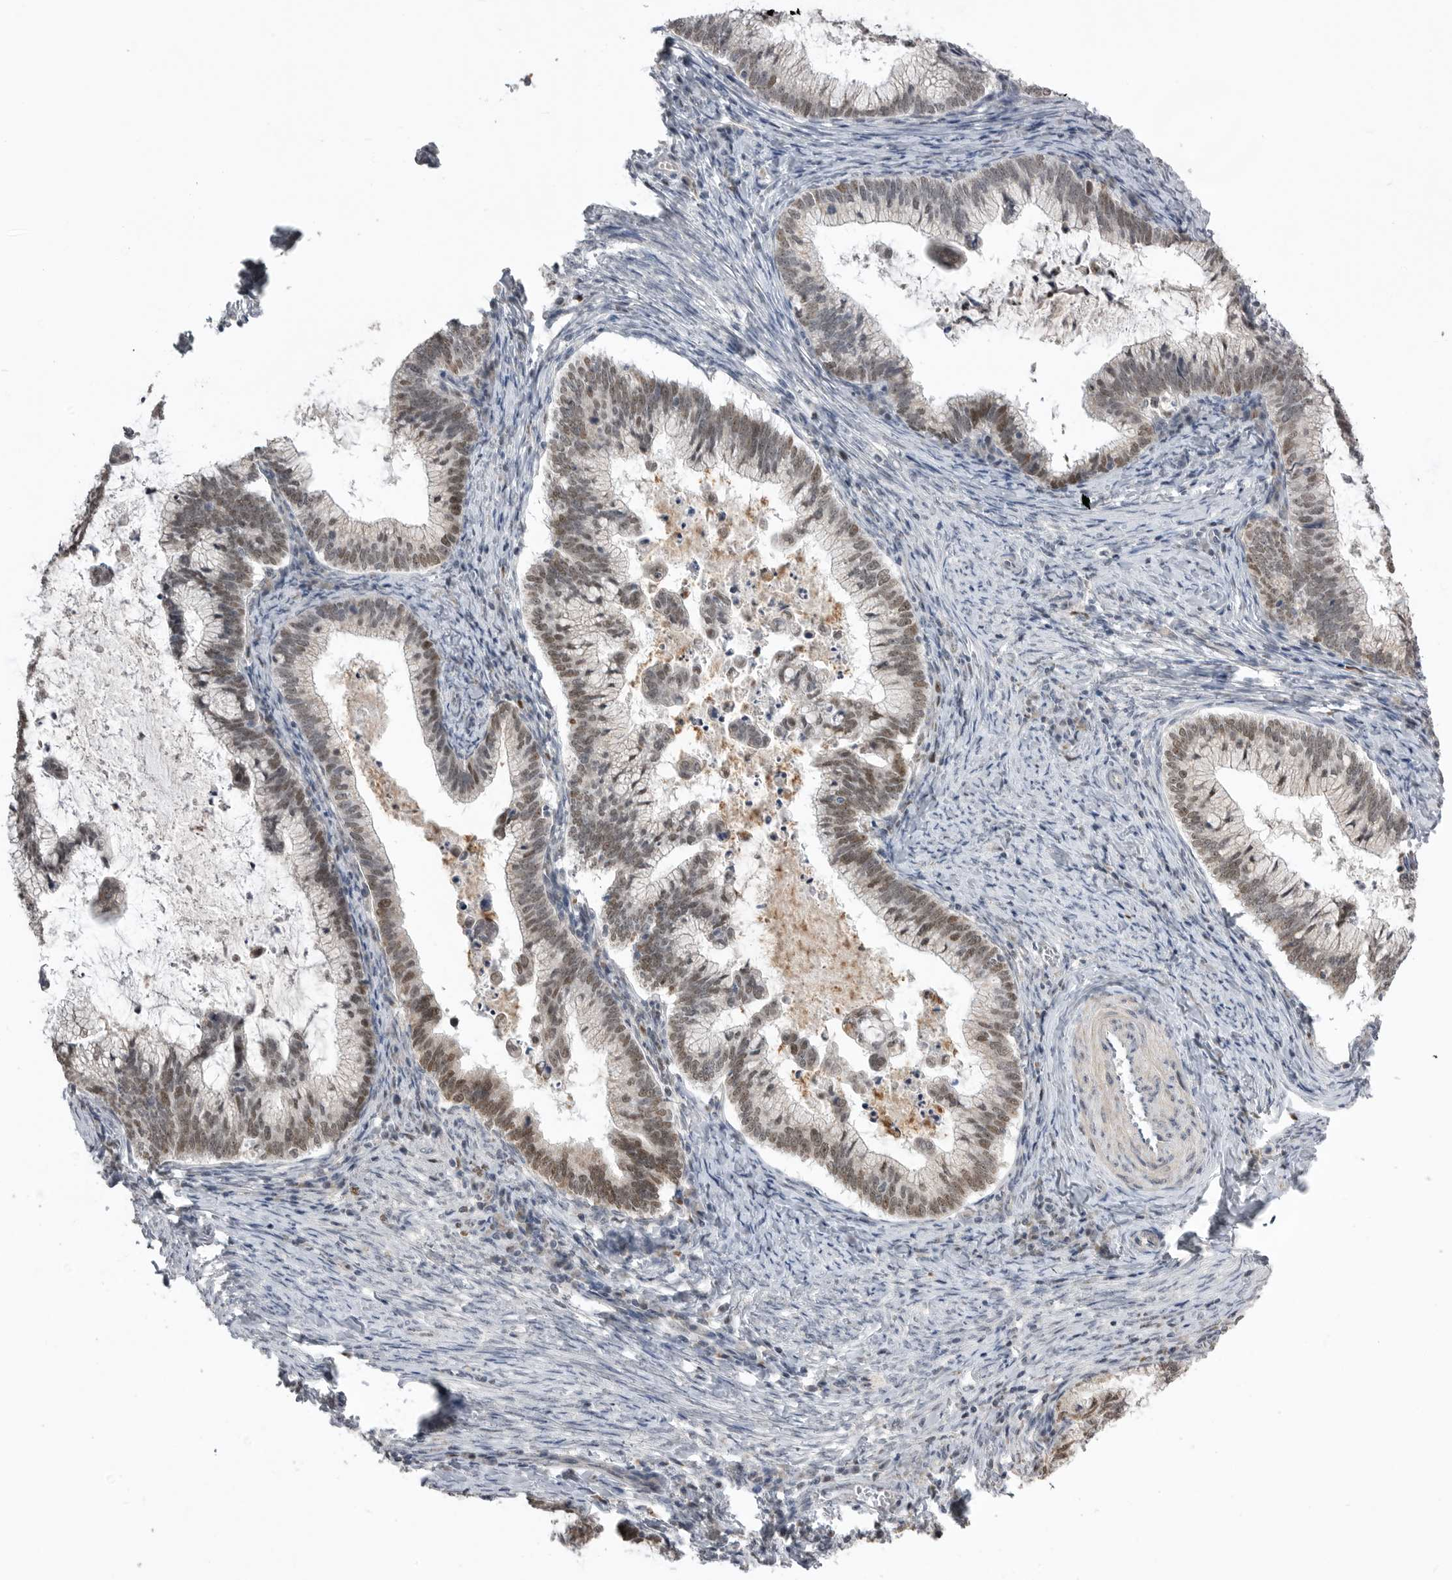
{"staining": {"intensity": "moderate", "quantity": ">75%", "location": "nuclear"}, "tissue": "cervical cancer", "cell_type": "Tumor cells", "image_type": "cancer", "snomed": [{"axis": "morphology", "description": "Adenocarcinoma, NOS"}, {"axis": "topography", "description": "Cervix"}], "caption": "Adenocarcinoma (cervical) stained with immunohistochemistry shows moderate nuclear positivity in about >75% of tumor cells.", "gene": "SMARCC1", "patient": {"sex": "female", "age": 36}}